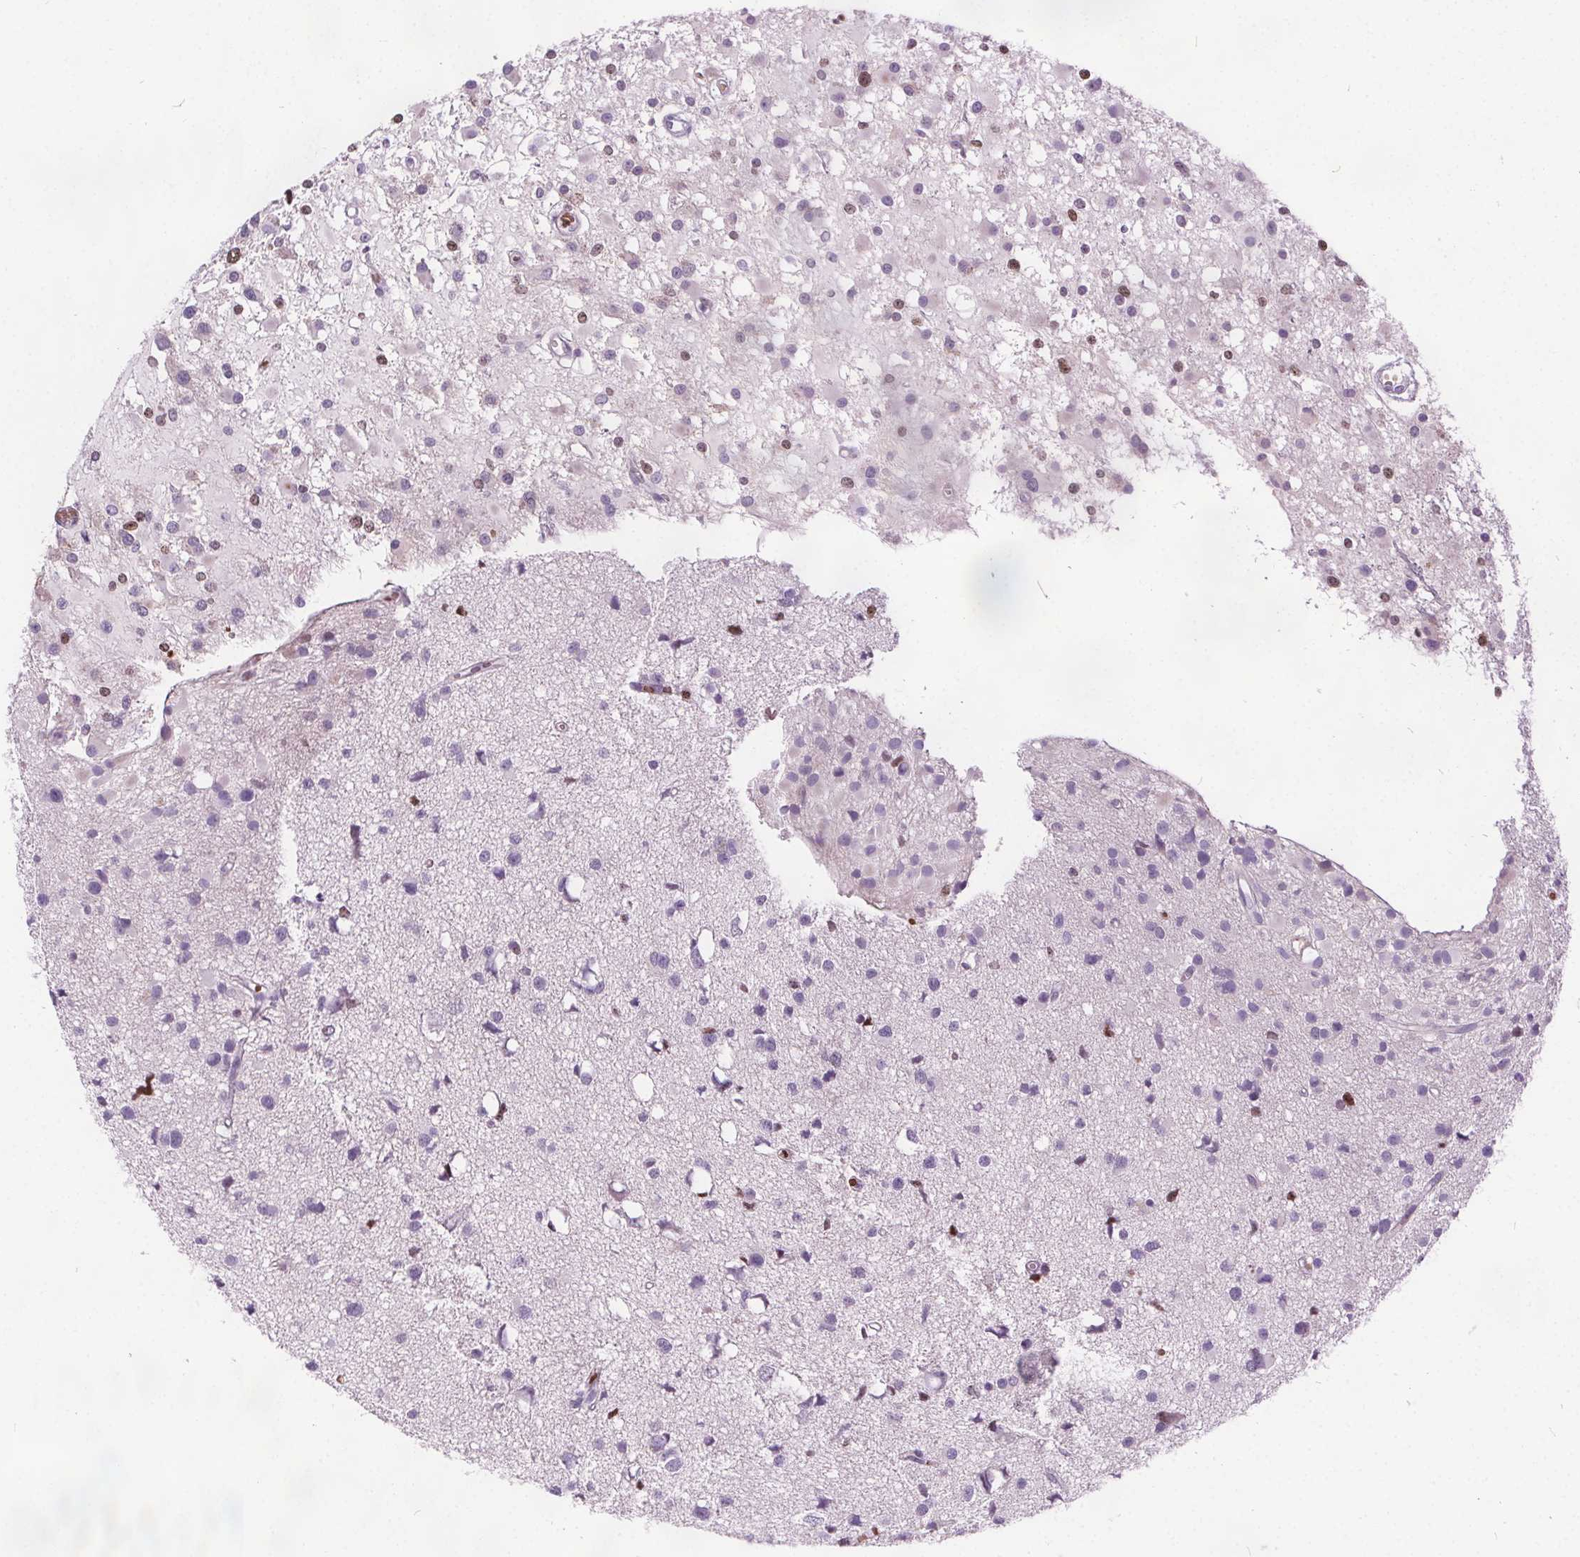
{"staining": {"intensity": "negative", "quantity": "none", "location": "none"}, "tissue": "glioma", "cell_type": "Tumor cells", "image_type": "cancer", "snomed": [{"axis": "morphology", "description": "Glioma, malignant, High grade"}, {"axis": "topography", "description": "Brain"}], "caption": "Tumor cells are negative for protein expression in human glioma.", "gene": "ISLR2", "patient": {"sex": "male", "age": 54}}